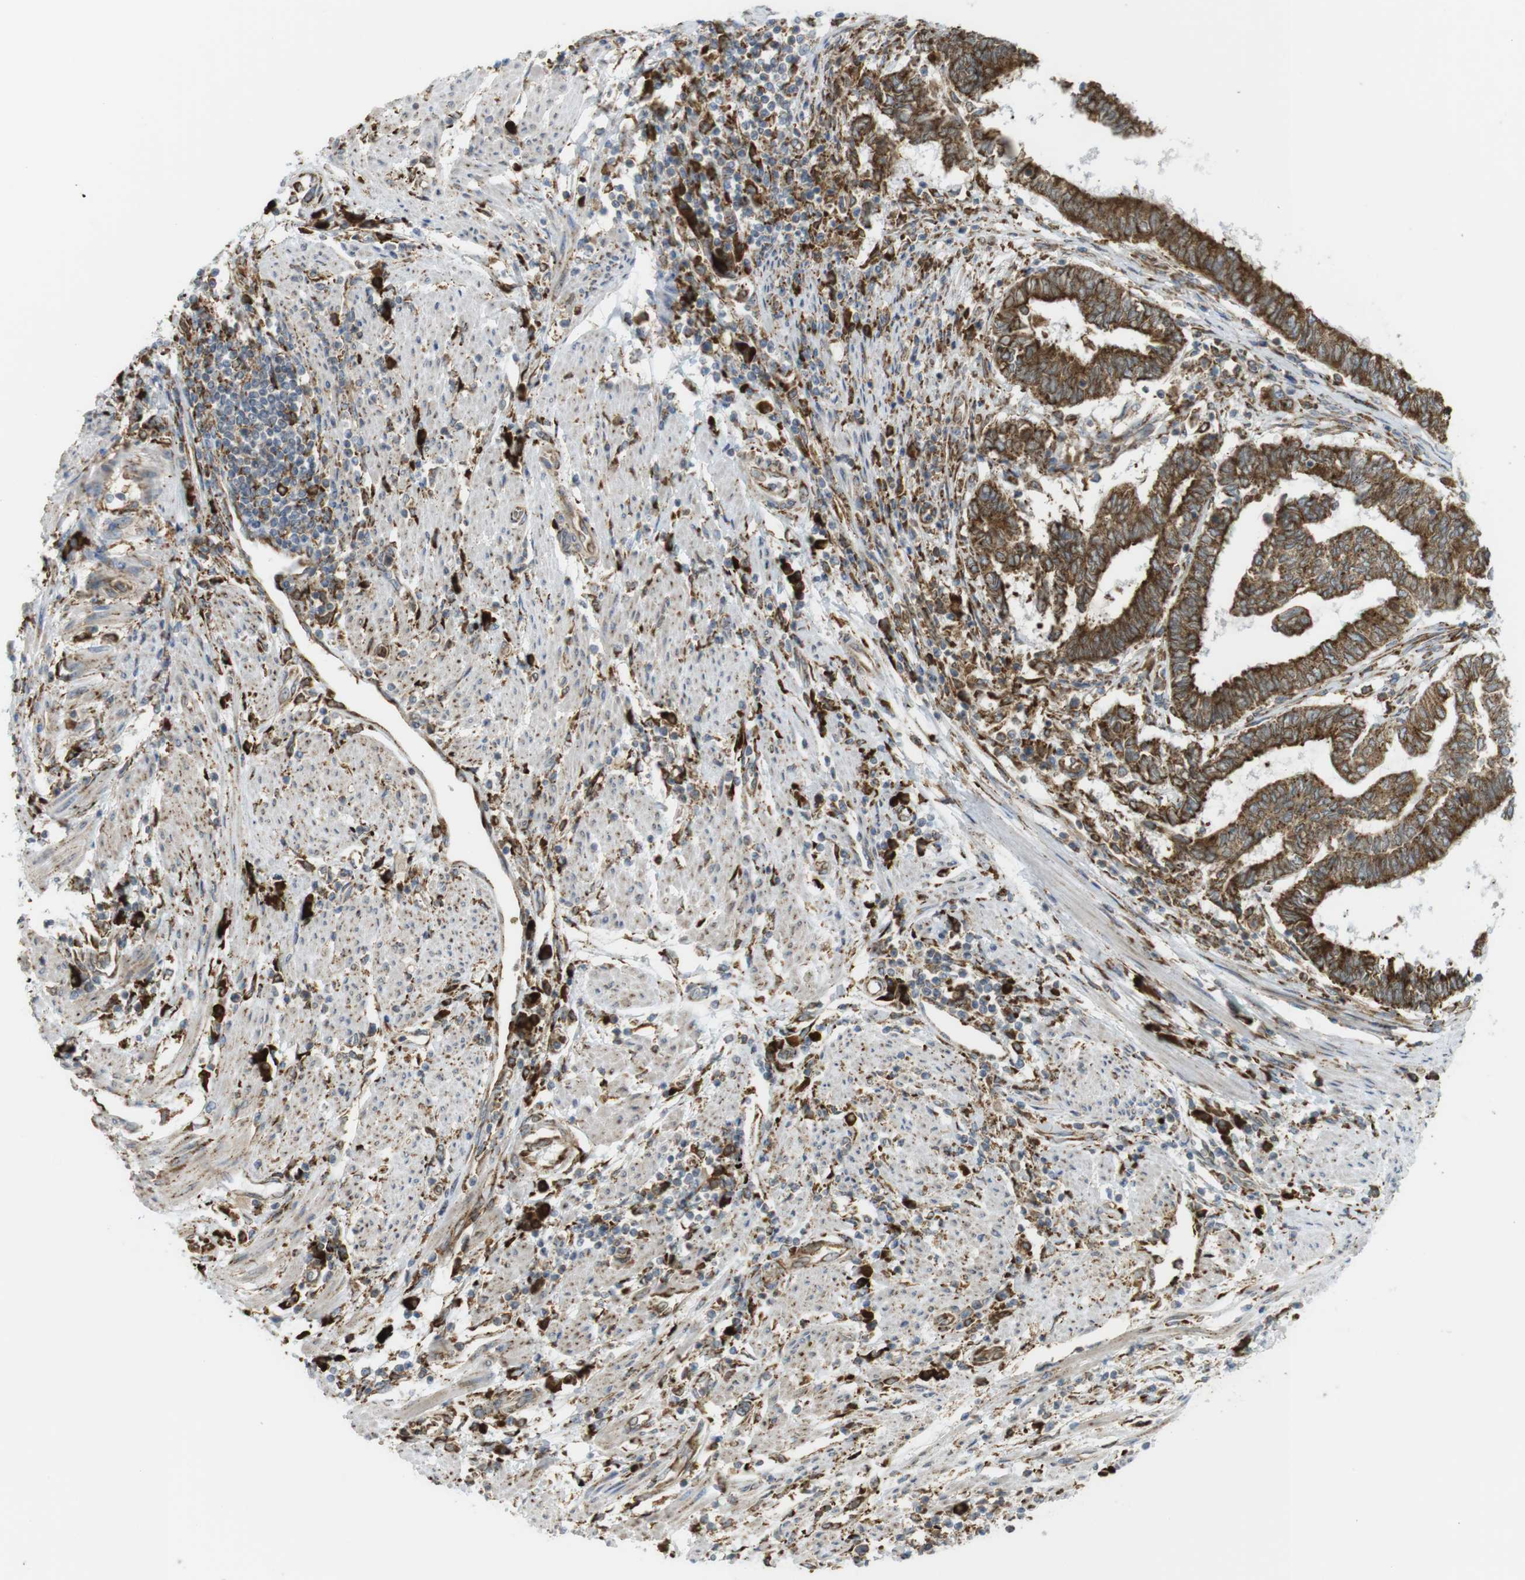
{"staining": {"intensity": "strong", "quantity": ">75%", "location": "cytoplasmic/membranous"}, "tissue": "endometrial cancer", "cell_type": "Tumor cells", "image_type": "cancer", "snomed": [{"axis": "morphology", "description": "Adenocarcinoma, NOS"}, {"axis": "topography", "description": "Uterus"}, {"axis": "topography", "description": "Endometrium"}], "caption": "Immunohistochemistry (IHC) image of neoplastic tissue: endometrial adenocarcinoma stained using immunohistochemistry (IHC) reveals high levels of strong protein expression localized specifically in the cytoplasmic/membranous of tumor cells, appearing as a cytoplasmic/membranous brown color.", "gene": "MBOAT2", "patient": {"sex": "female", "age": 70}}